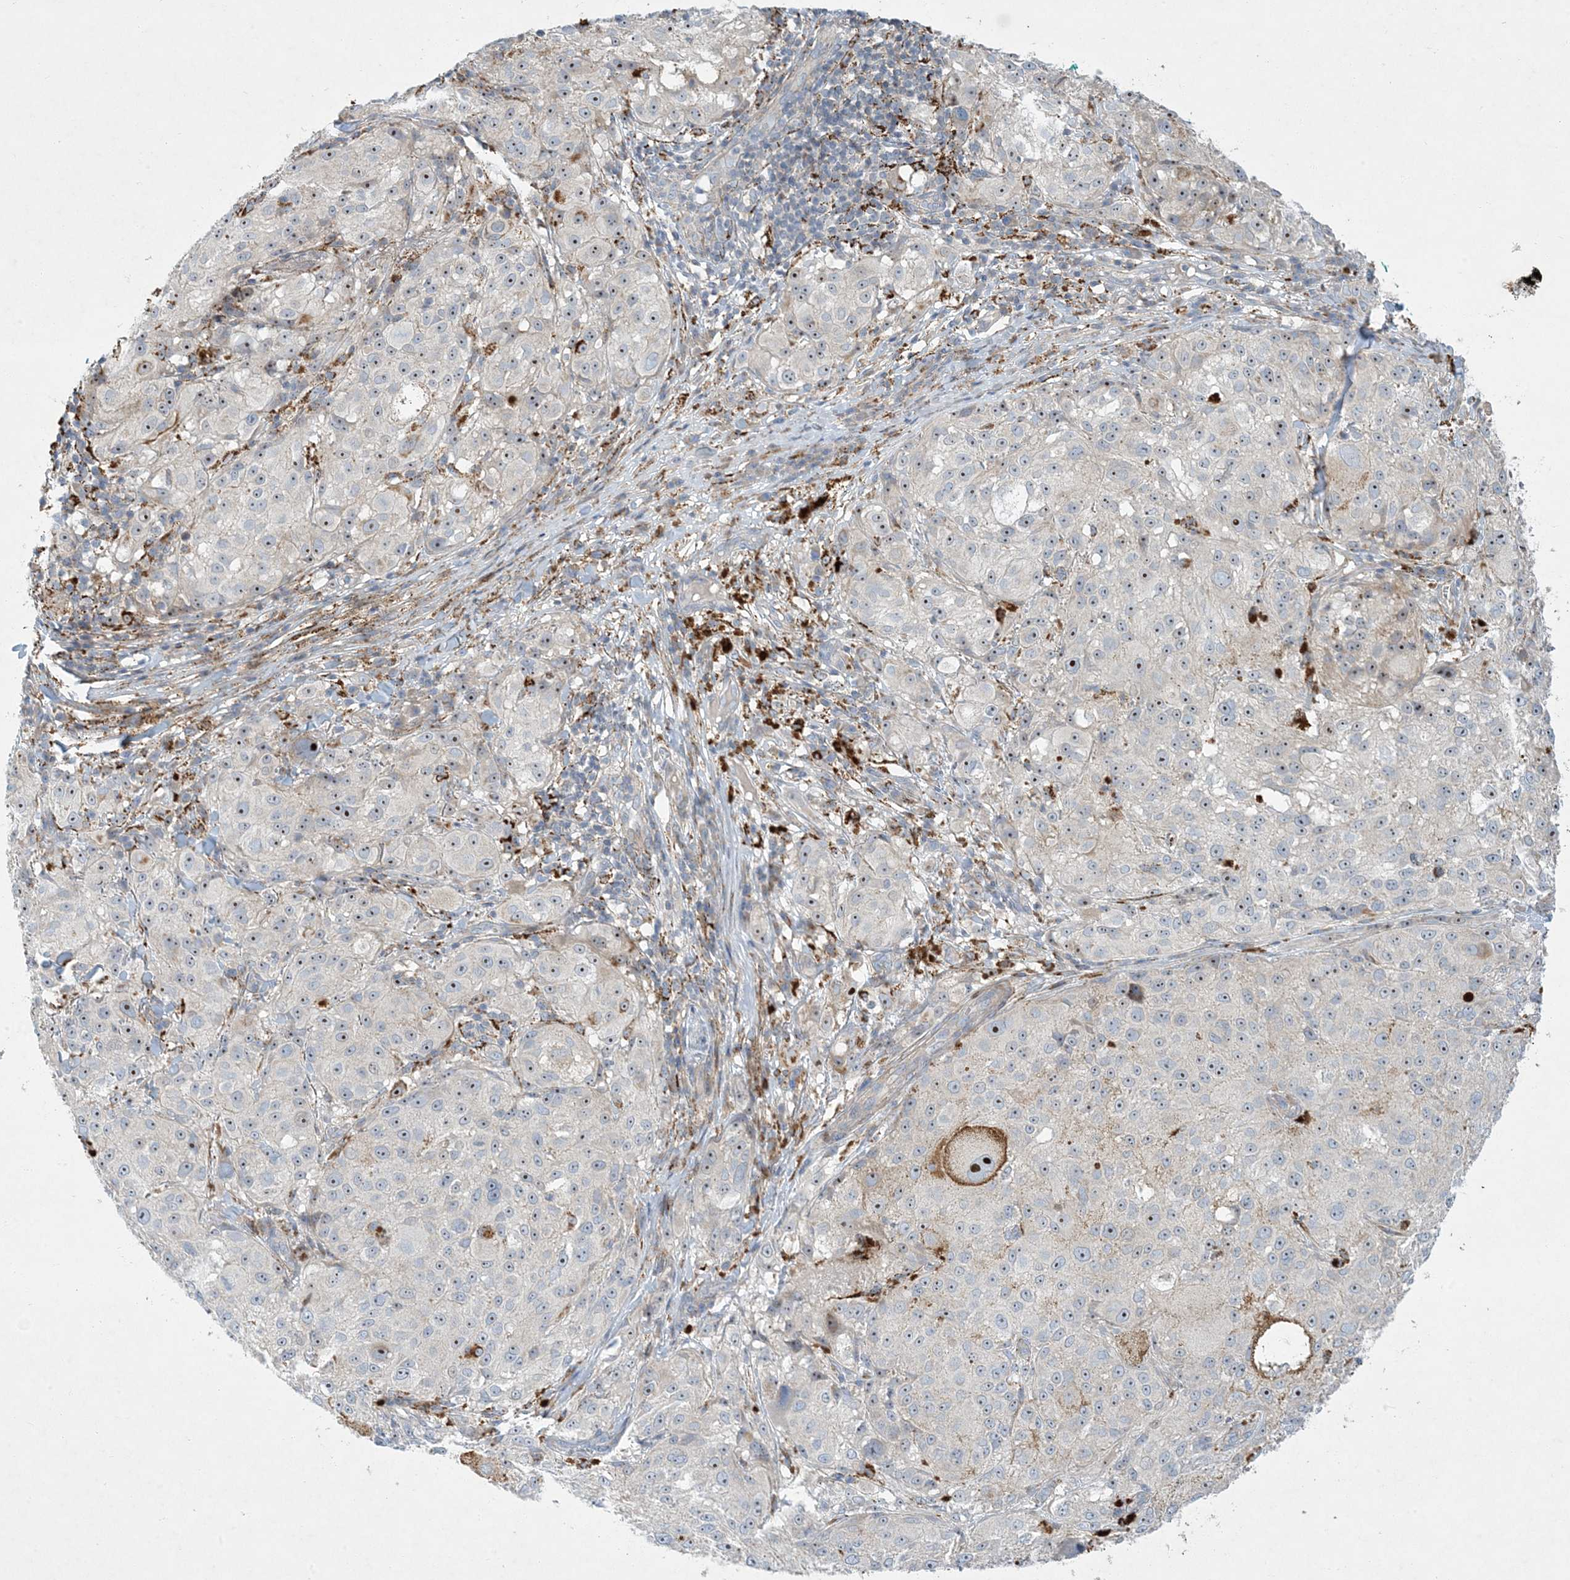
{"staining": {"intensity": "negative", "quantity": "none", "location": "none"}, "tissue": "melanoma", "cell_type": "Tumor cells", "image_type": "cancer", "snomed": [{"axis": "morphology", "description": "Necrosis, NOS"}, {"axis": "morphology", "description": "Malignant melanoma, NOS"}, {"axis": "topography", "description": "Skin"}], "caption": "Protein analysis of malignant melanoma displays no significant positivity in tumor cells.", "gene": "LTN1", "patient": {"sex": "female", "age": 87}}